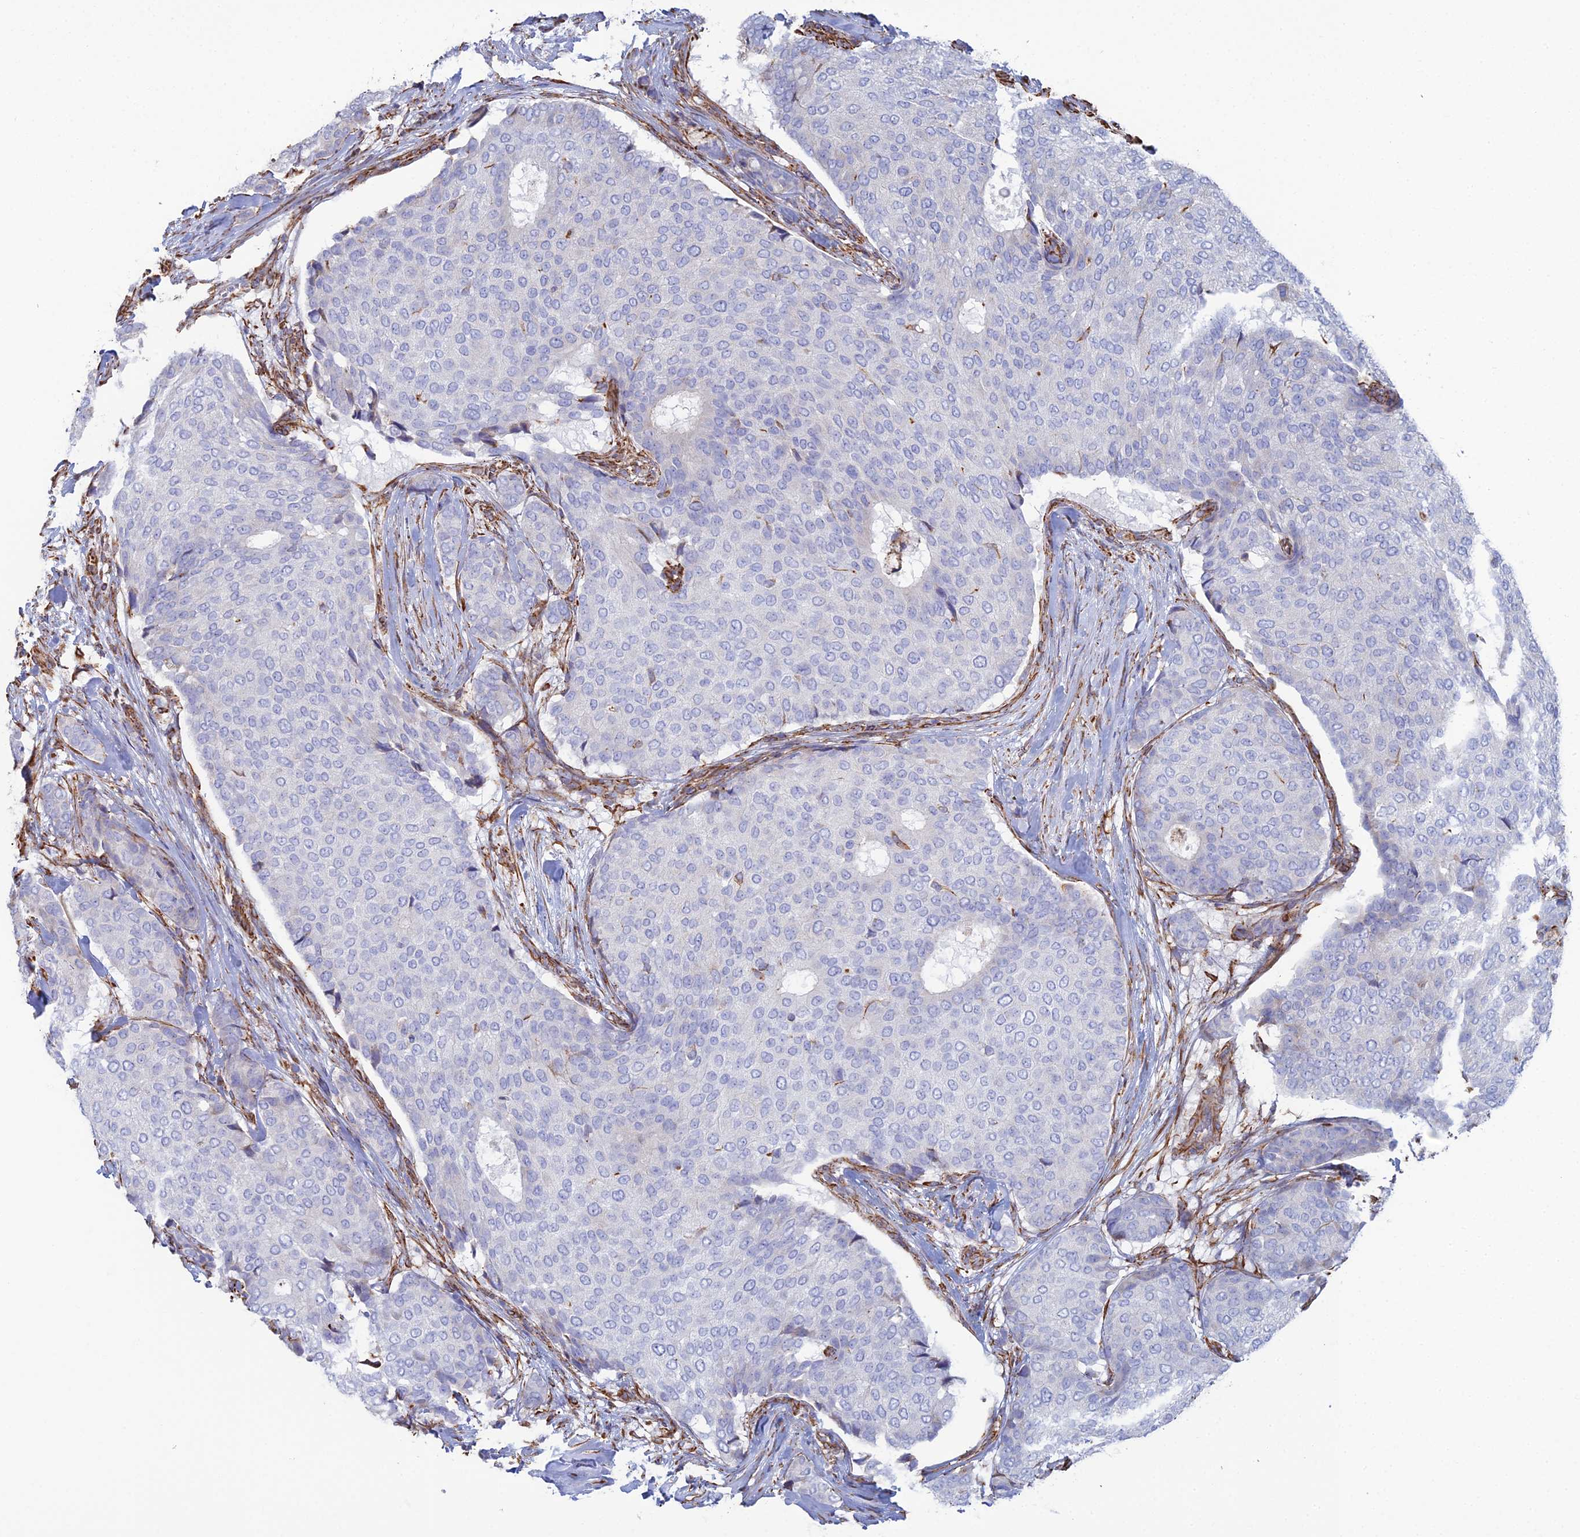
{"staining": {"intensity": "negative", "quantity": "none", "location": "none"}, "tissue": "breast cancer", "cell_type": "Tumor cells", "image_type": "cancer", "snomed": [{"axis": "morphology", "description": "Duct carcinoma"}, {"axis": "topography", "description": "Breast"}], "caption": "Immunohistochemical staining of breast intraductal carcinoma reveals no significant expression in tumor cells.", "gene": "CLVS2", "patient": {"sex": "female", "age": 75}}